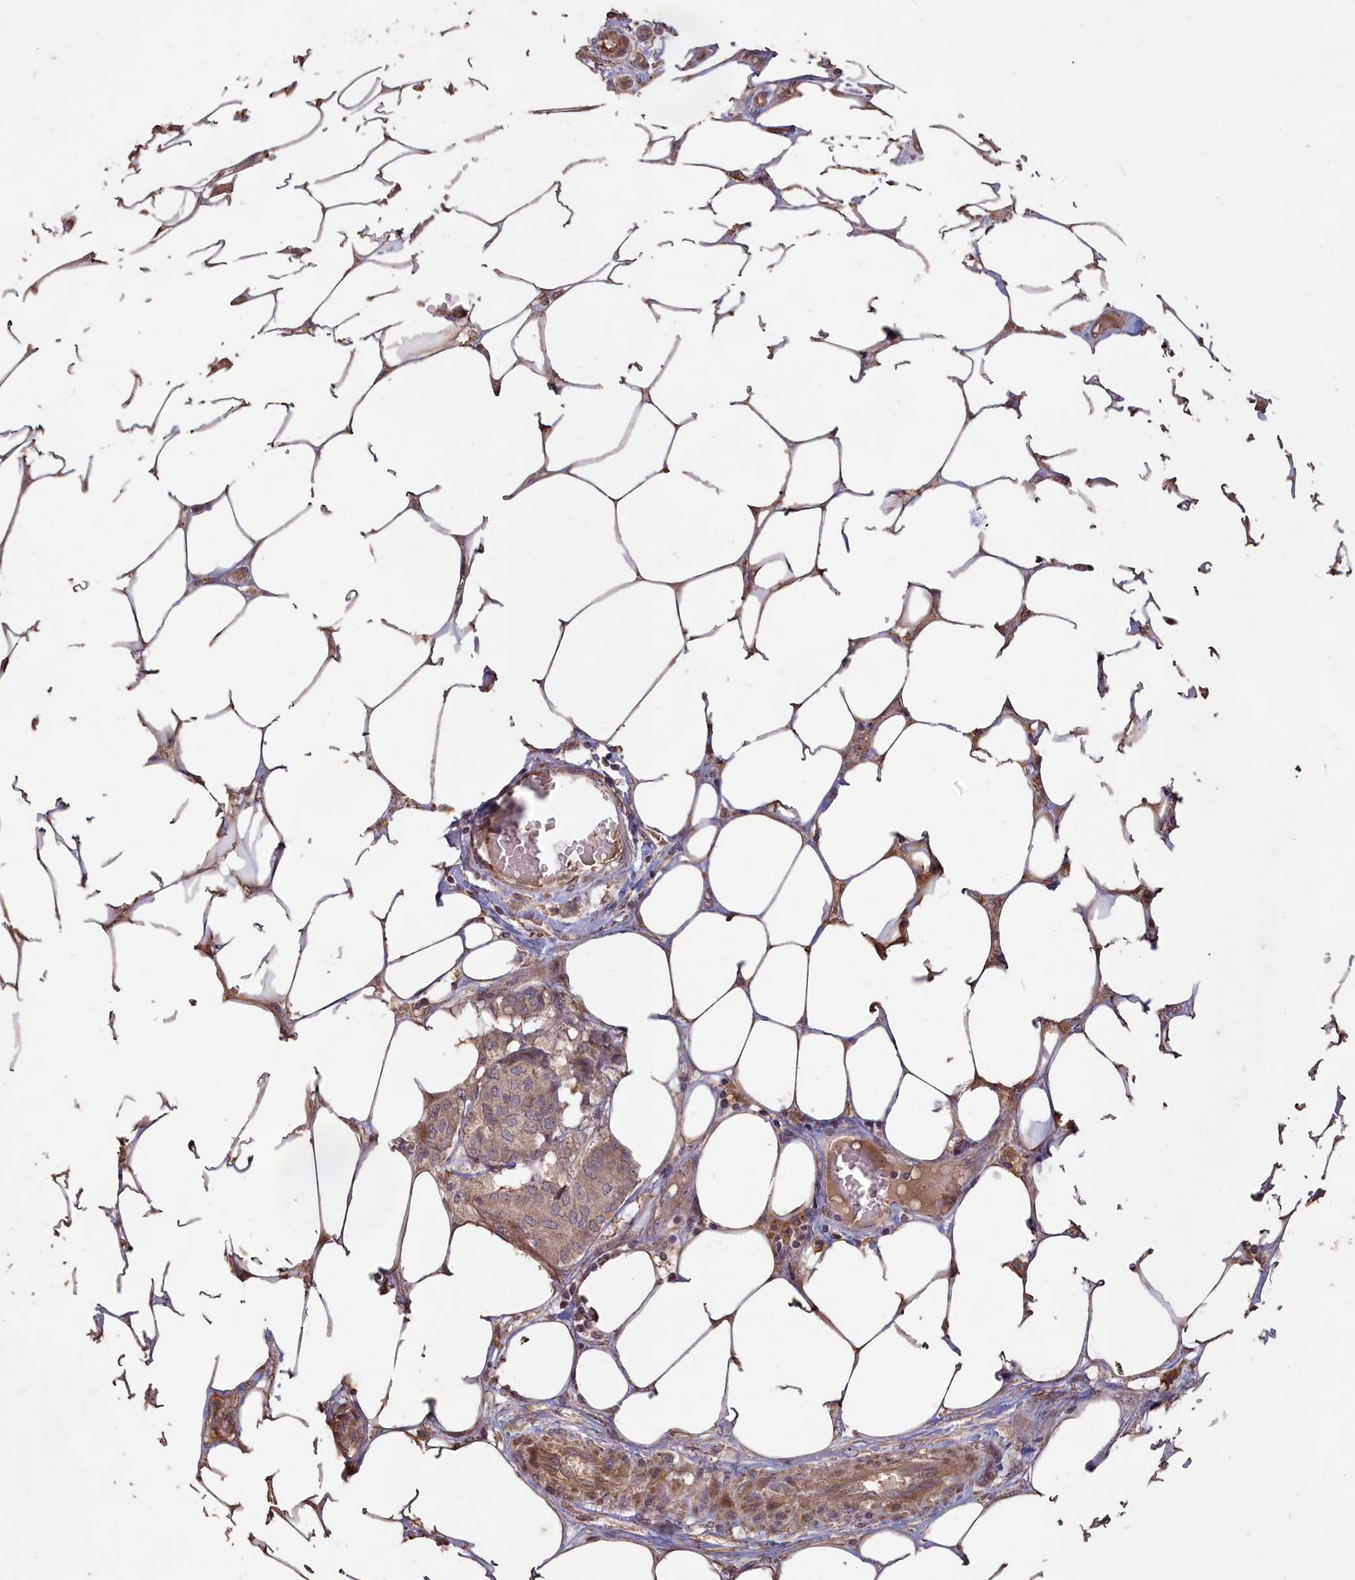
{"staining": {"intensity": "weak", "quantity": ">75%", "location": "cytoplasmic/membranous"}, "tissue": "breast cancer", "cell_type": "Tumor cells", "image_type": "cancer", "snomed": [{"axis": "morphology", "description": "Duct carcinoma"}, {"axis": "topography", "description": "Breast"}], "caption": "A brown stain labels weak cytoplasmic/membranous positivity of a protein in breast cancer tumor cells.", "gene": "LAYN", "patient": {"sex": "female", "age": 75}}